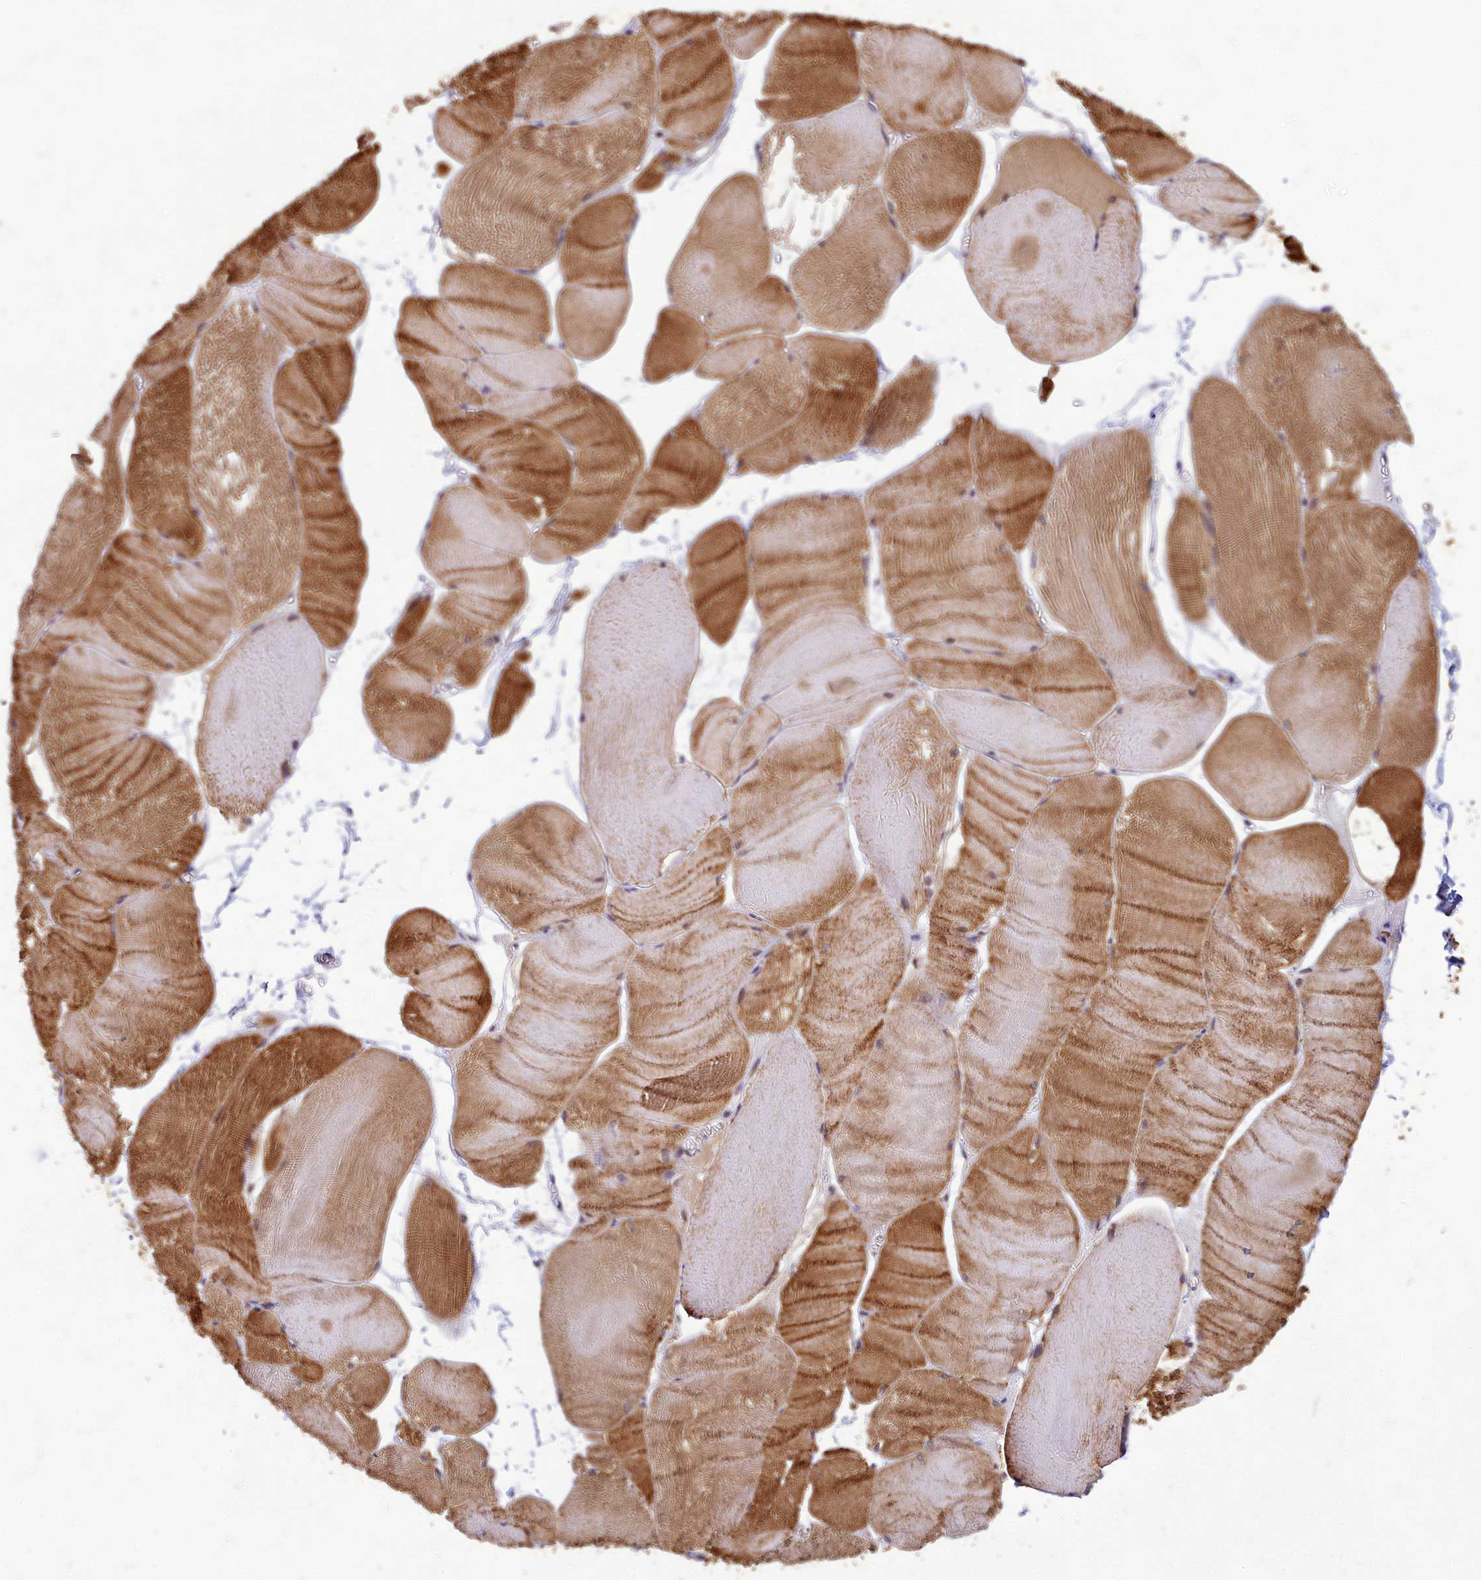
{"staining": {"intensity": "moderate", "quantity": ">75%", "location": "cytoplasmic/membranous"}, "tissue": "skeletal muscle", "cell_type": "Myocytes", "image_type": "normal", "snomed": [{"axis": "morphology", "description": "Normal tissue, NOS"}, {"axis": "morphology", "description": "Basal cell carcinoma"}, {"axis": "topography", "description": "Skeletal muscle"}], "caption": "High-magnification brightfield microscopy of normal skeletal muscle stained with DAB (brown) and counterstained with hematoxylin (blue). myocytes exhibit moderate cytoplasmic/membranous expression is identified in about>75% of cells. Nuclei are stained in blue.", "gene": "EARS2", "patient": {"sex": "female", "age": 64}}